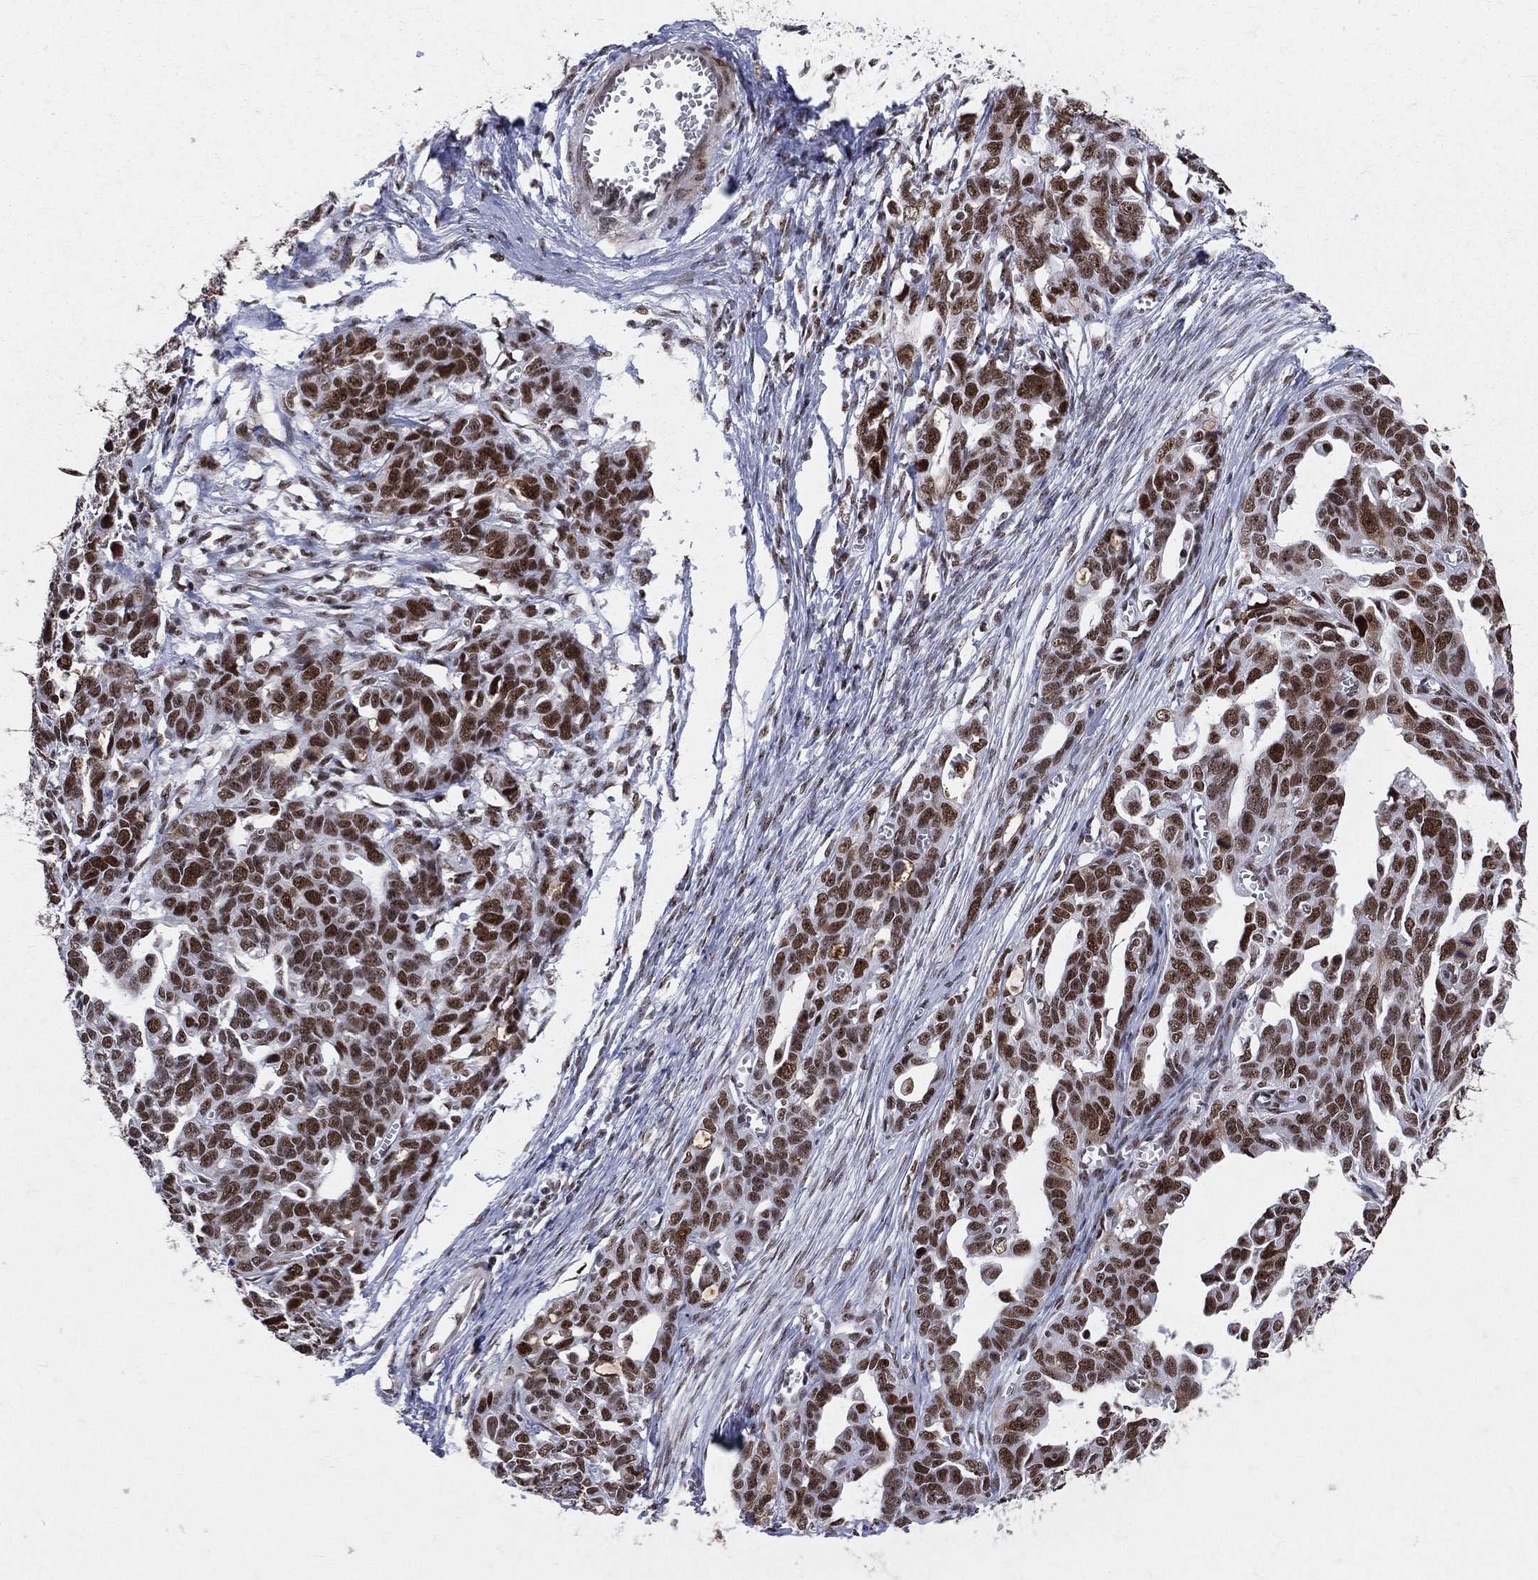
{"staining": {"intensity": "strong", "quantity": ">75%", "location": "nuclear"}, "tissue": "ovarian cancer", "cell_type": "Tumor cells", "image_type": "cancer", "snomed": [{"axis": "morphology", "description": "Cystadenocarcinoma, serous, NOS"}, {"axis": "topography", "description": "Ovary"}], "caption": "Protein analysis of serous cystadenocarcinoma (ovarian) tissue exhibits strong nuclear expression in approximately >75% of tumor cells.", "gene": "CDK7", "patient": {"sex": "female", "age": 69}}